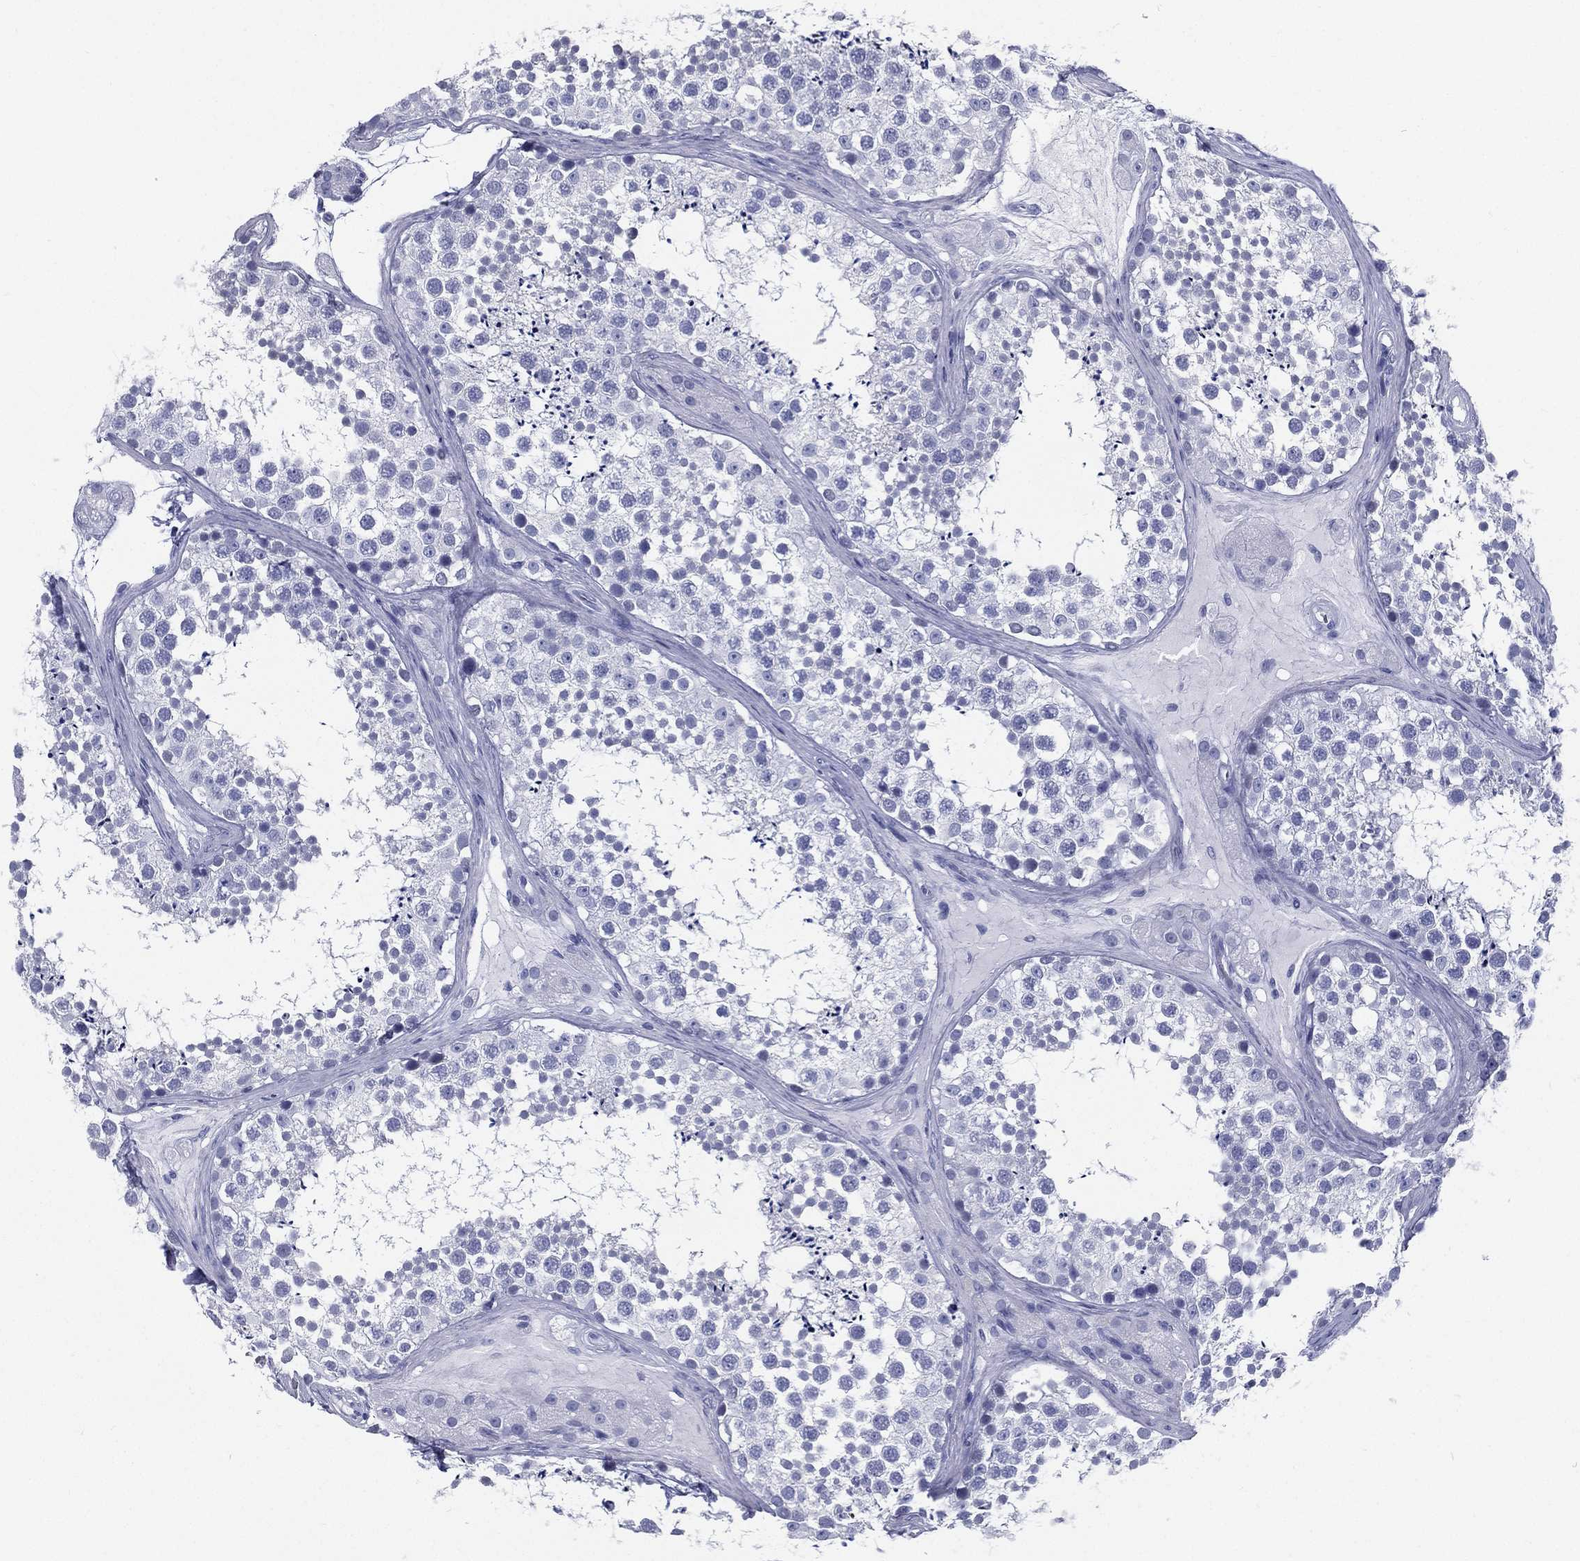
{"staining": {"intensity": "negative", "quantity": "none", "location": "none"}, "tissue": "testis", "cell_type": "Cells in seminiferous ducts", "image_type": "normal", "snomed": [{"axis": "morphology", "description": "Normal tissue, NOS"}, {"axis": "topography", "description": "Testis"}], "caption": "Micrograph shows no protein positivity in cells in seminiferous ducts of benign testis. (DAB immunohistochemistry (IHC) visualized using brightfield microscopy, high magnification).", "gene": "RSPH4A", "patient": {"sex": "male", "age": 41}}